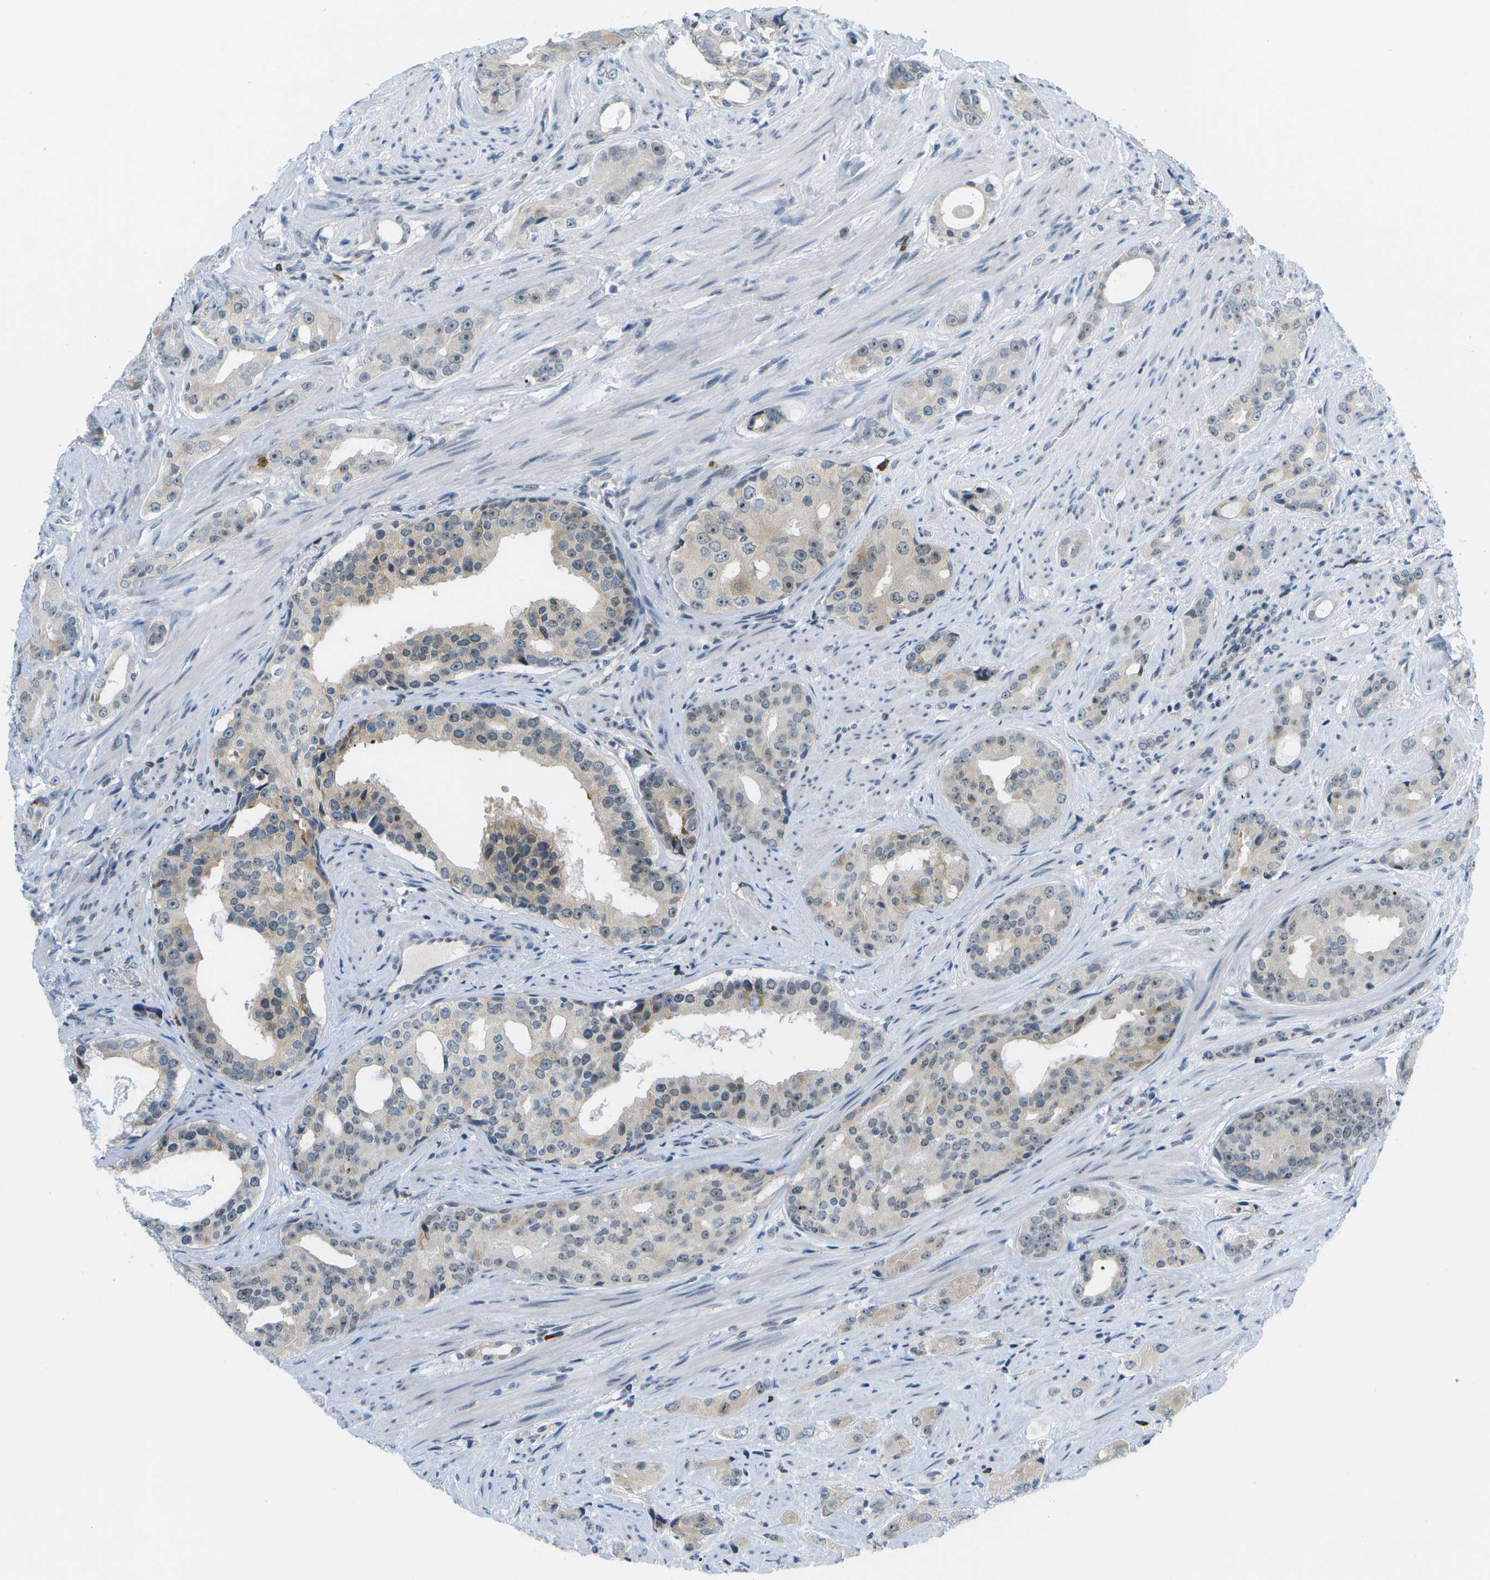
{"staining": {"intensity": "weak", "quantity": "<25%", "location": "nuclear"}, "tissue": "prostate cancer", "cell_type": "Tumor cells", "image_type": "cancer", "snomed": [{"axis": "morphology", "description": "Adenocarcinoma, High grade"}, {"axis": "topography", "description": "Prostate"}], "caption": "This is an IHC histopathology image of prostate cancer. There is no expression in tumor cells.", "gene": "PITHD1", "patient": {"sex": "male", "age": 71}}